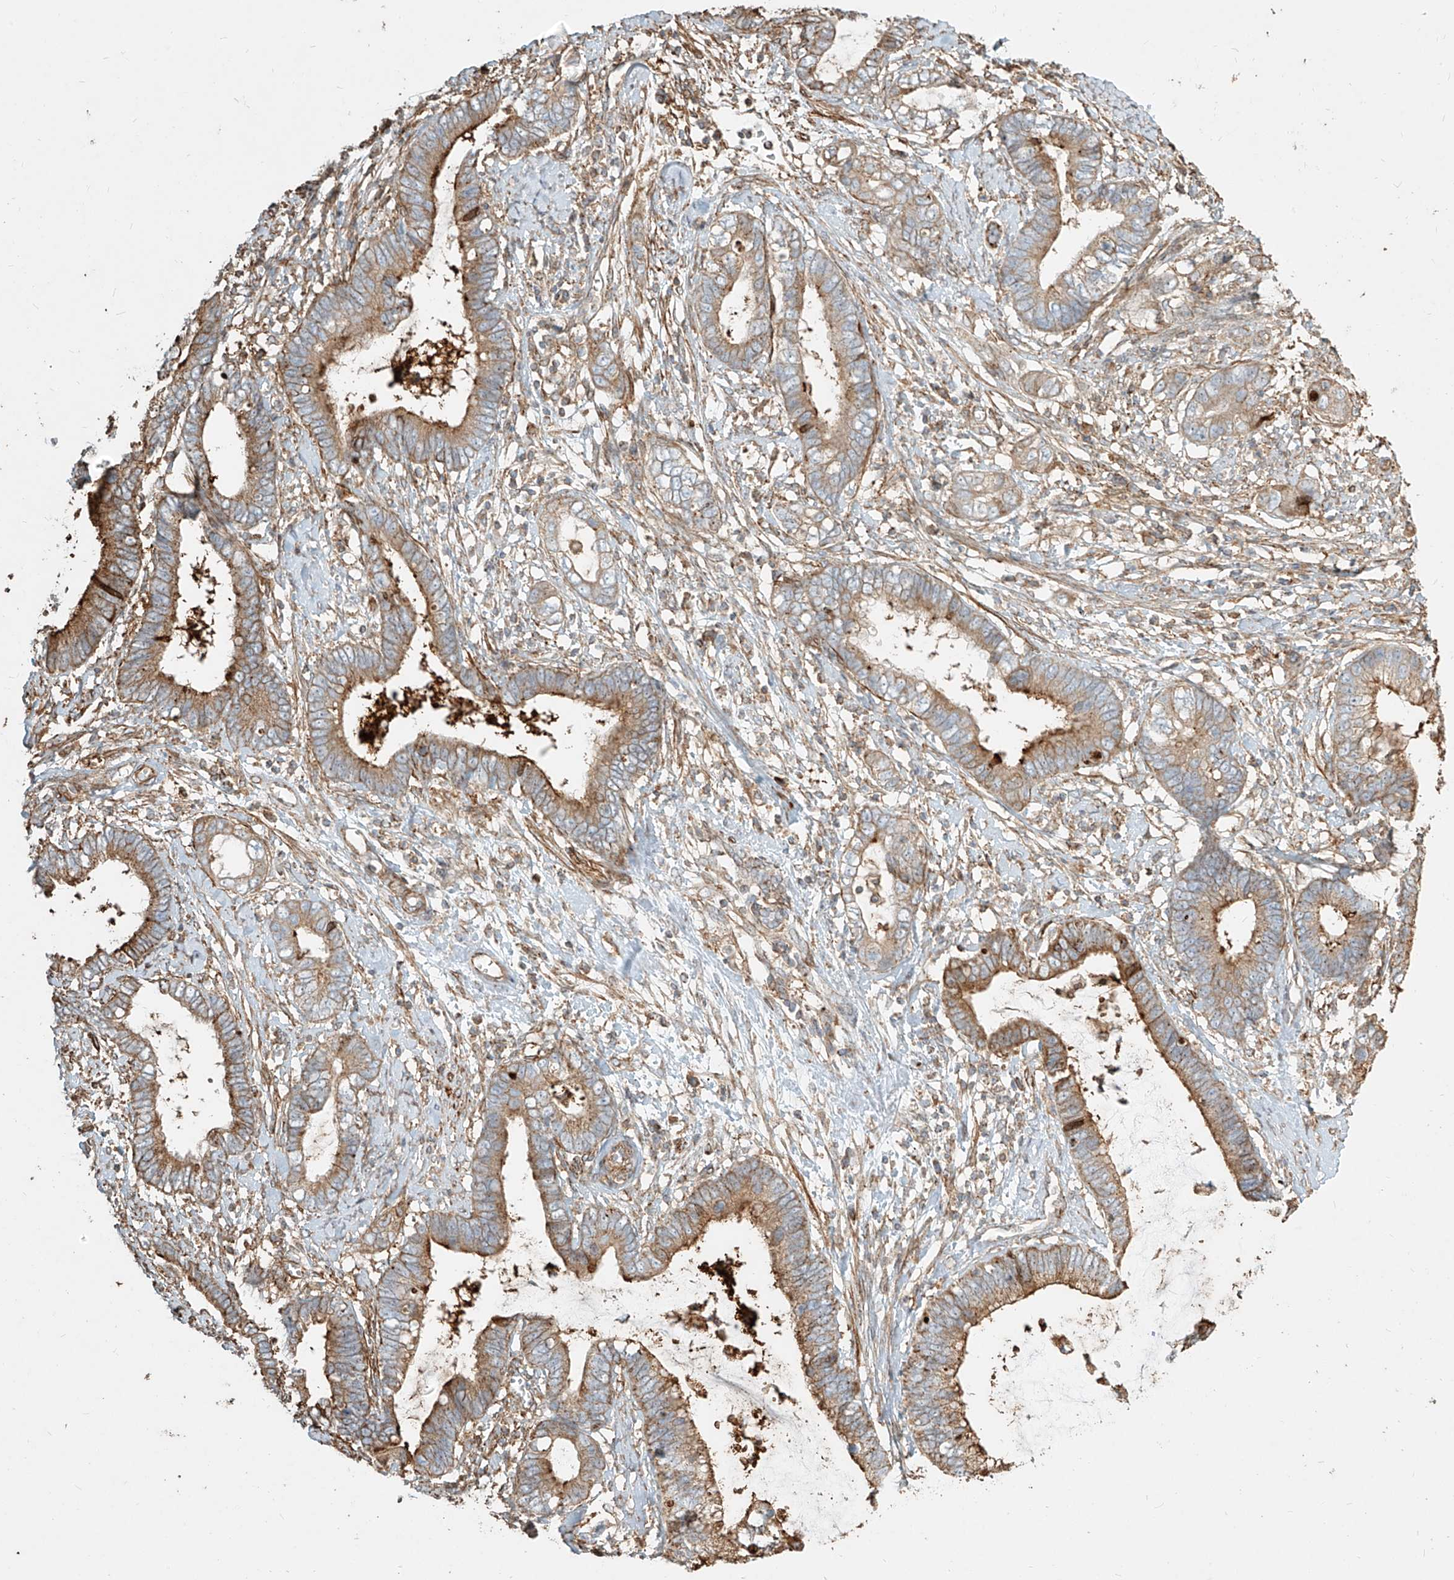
{"staining": {"intensity": "moderate", "quantity": "25%-75%", "location": "cytoplasmic/membranous"}, "tissue": "cervical cancer", "cell_type": "Tumor cells", "image_type": "cancer", "snomed": [{"axis": "morphology", "description": "Adenocarcinoma, NOS"}, {"axis": "topography", "description": "Cervix"}], "caption": "IHC (DAB) staining of cervical adenocarcinoma exhibits moderate cytoplasmic/membranous protein expression in about 25%-75% of tumor cells.", "gene": "MTX2", "patient": {"sex": "female", "age": 44}}